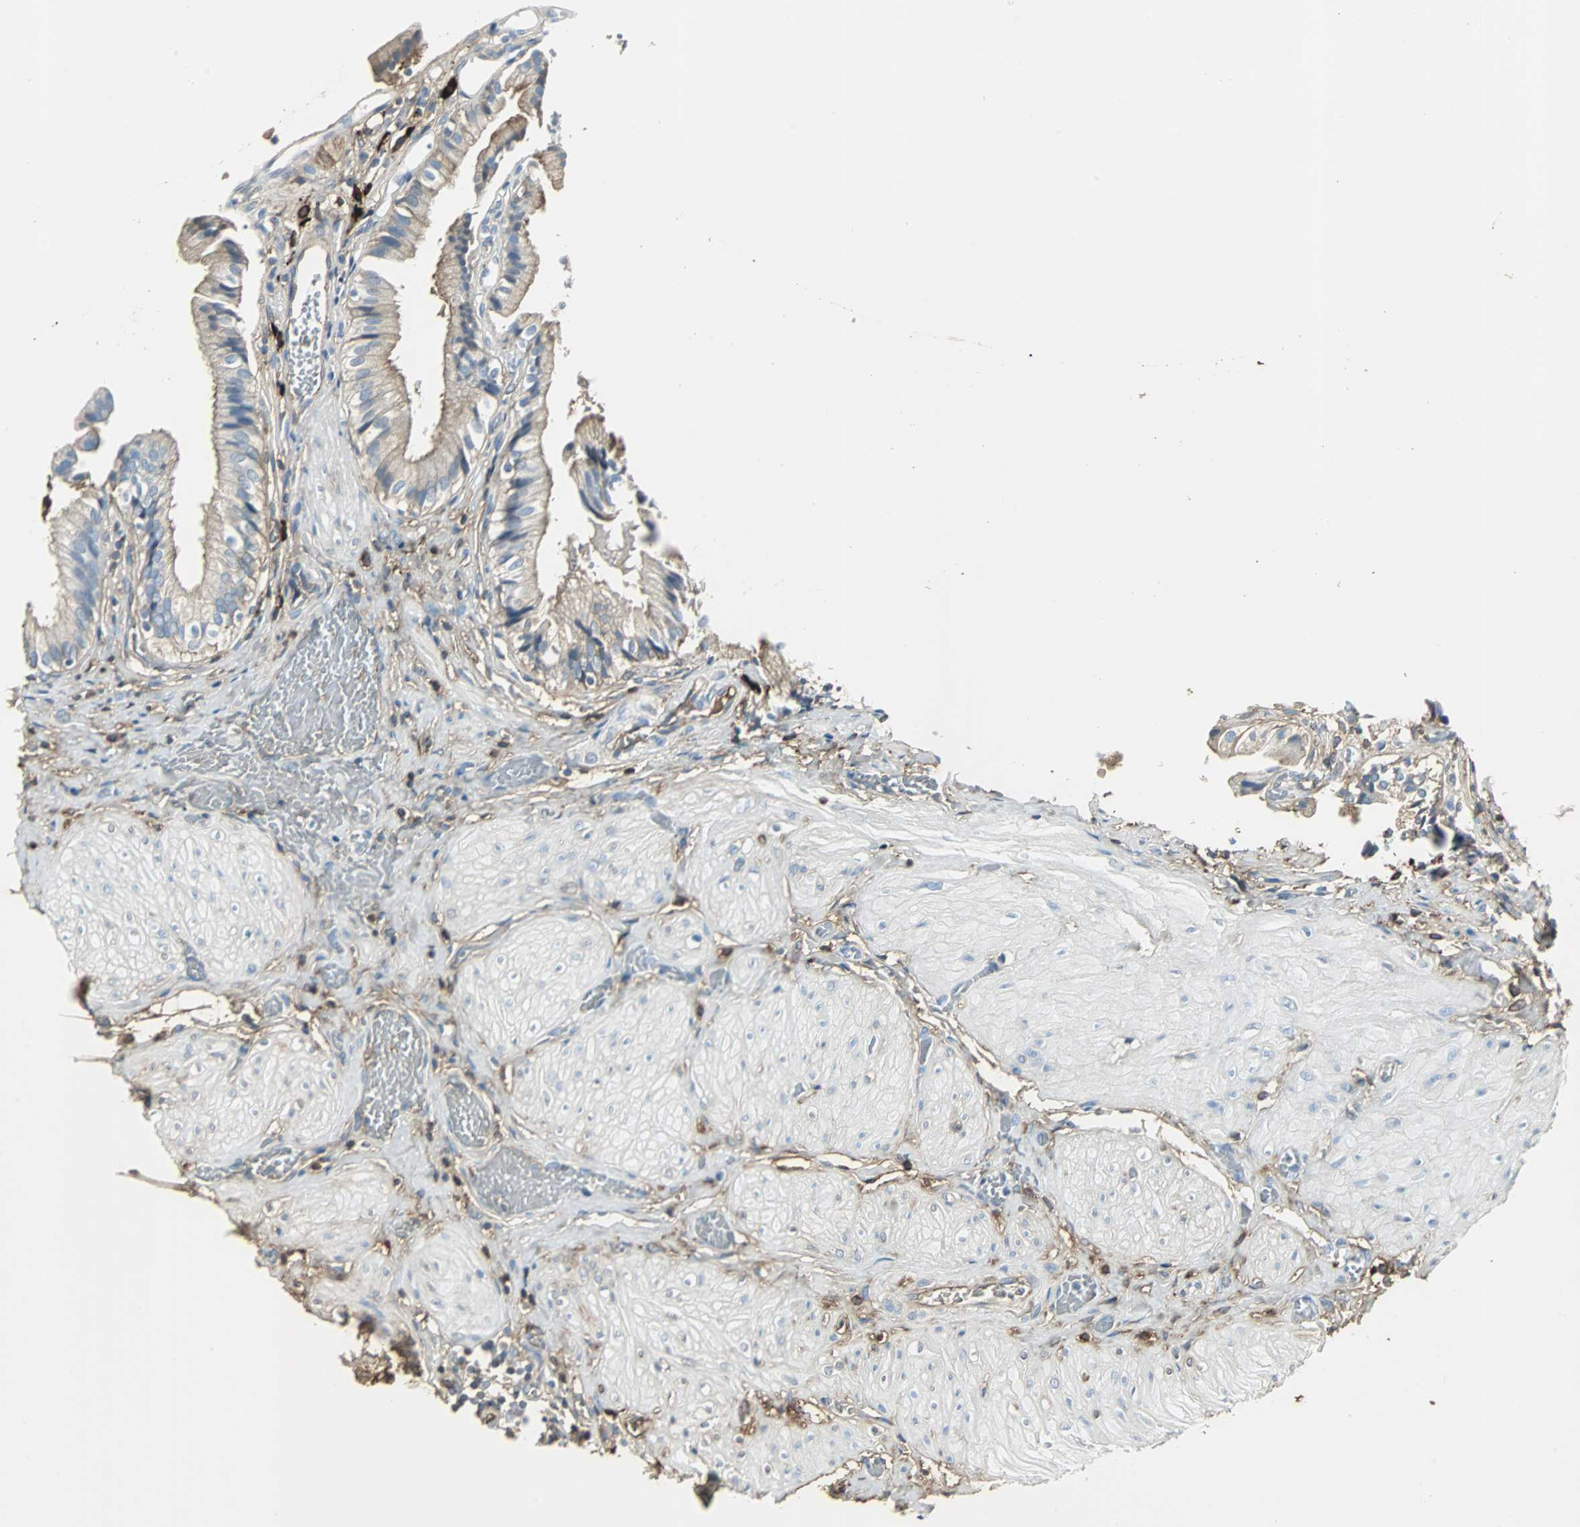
{"staining": {"intensity": "weak", "quantity": "25%-75%", "location": "cytoplasmic/membranous"}, "tissue": "gallbladder", "cell_type": "Glandular cells", "image_type": "normal", "snomed": [{"axis": "morphology", "description": "Normal tissue, NOS"}, {"axis": "topography", "description": "Gallbladder"}], "caption": "A high-resolution micrograph shows immunohistochemistry staining of unremarkable gallbladder, which shows weak cytoplasmic/membranous expression in approximately 25%-75% of glandular cells.", "gene": "IGHA1", "patient": {"sex": "male", "age": 65}}